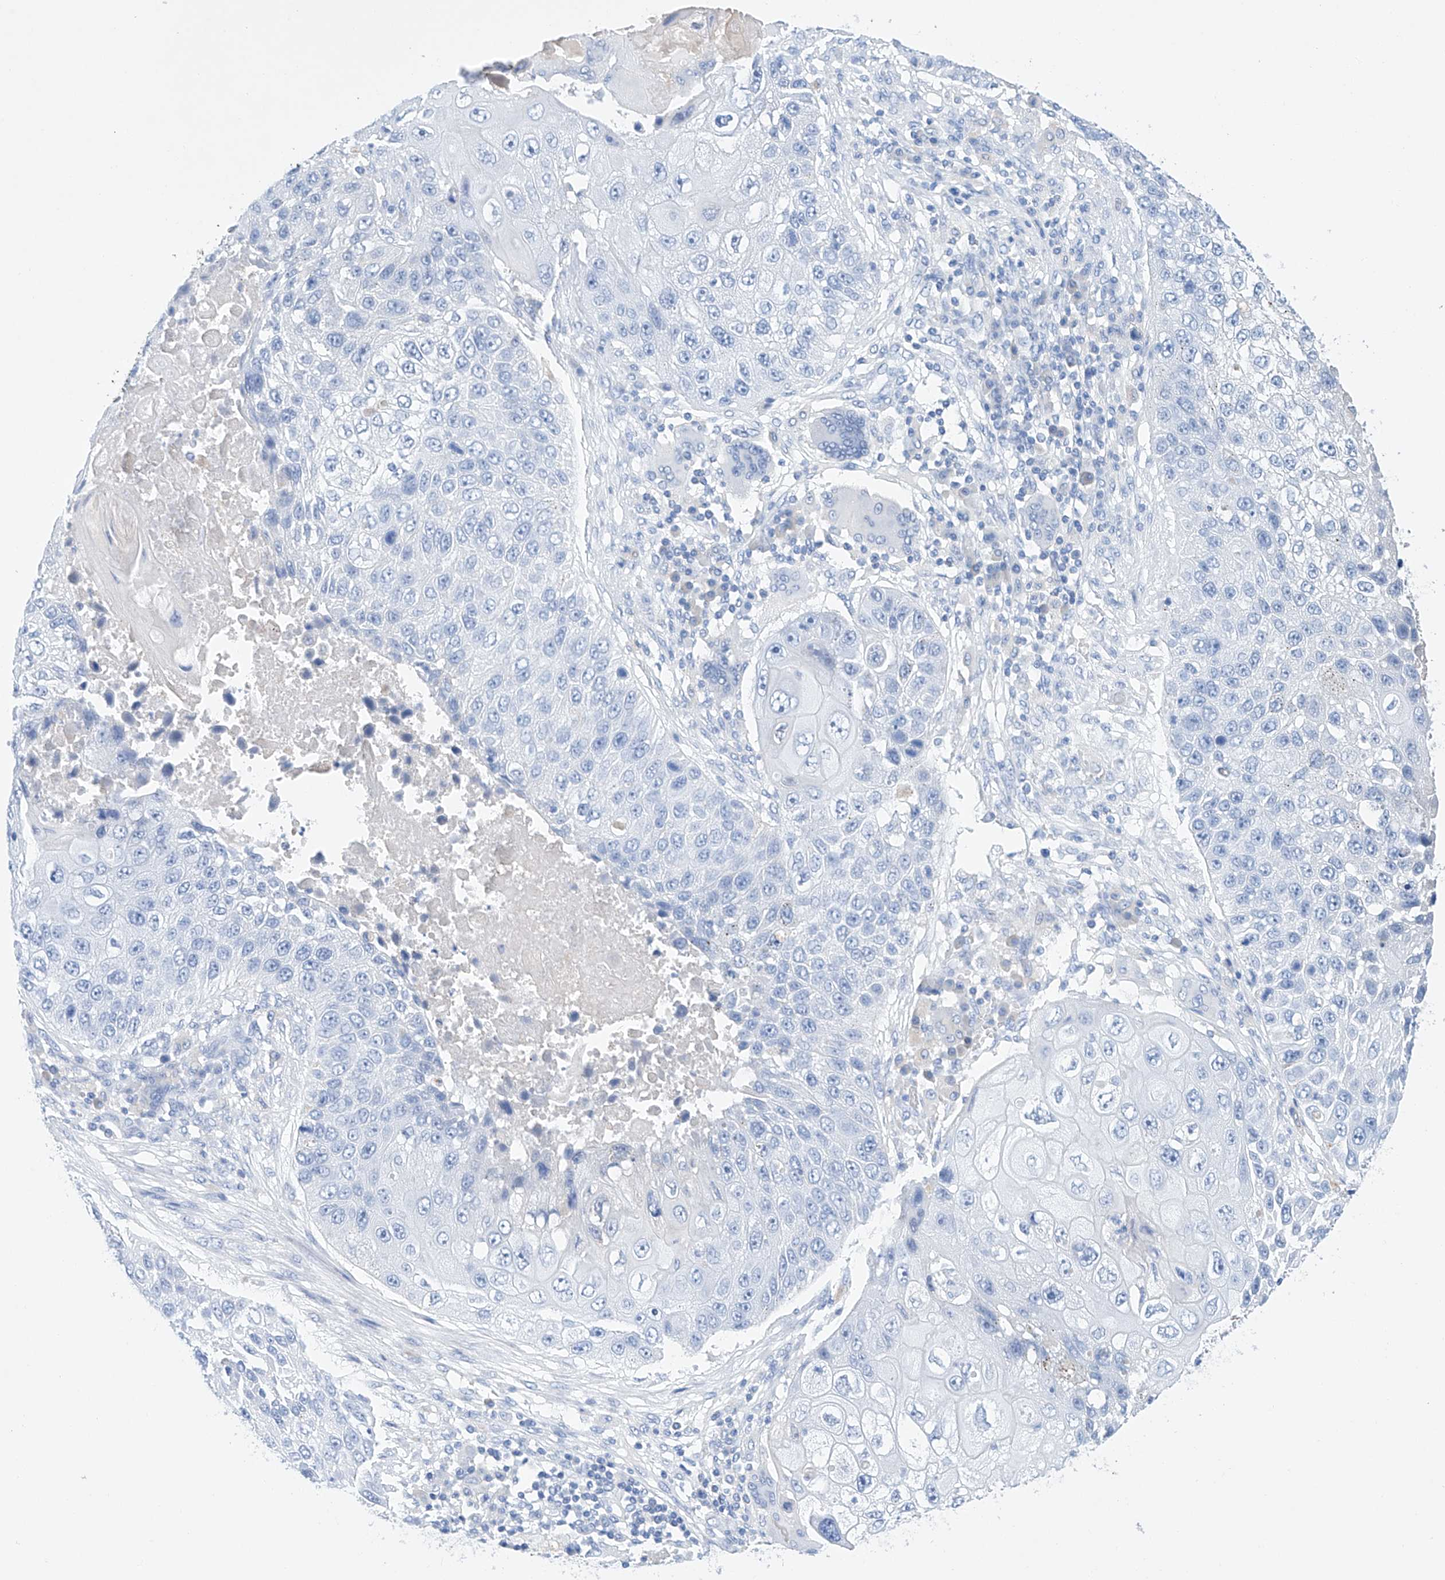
{"staining": {"intensity": "negative", "quantity": "none", "location": "none"}, "tissue": "lung cancer", "cell_type": "Tumor cells", "image_type": "cancer", "snomed": [{"axis": "morphology", "description": "Squamous cell carcinoma, NOS"}, {"axis": "topography", "description": "Lung"}], "caption": "Tumor cells are negative for brown protein staining in squamous cell carcinoma (lung).", "gene": "LURAP1", "patient": {"sex": "male", "age": 61}}